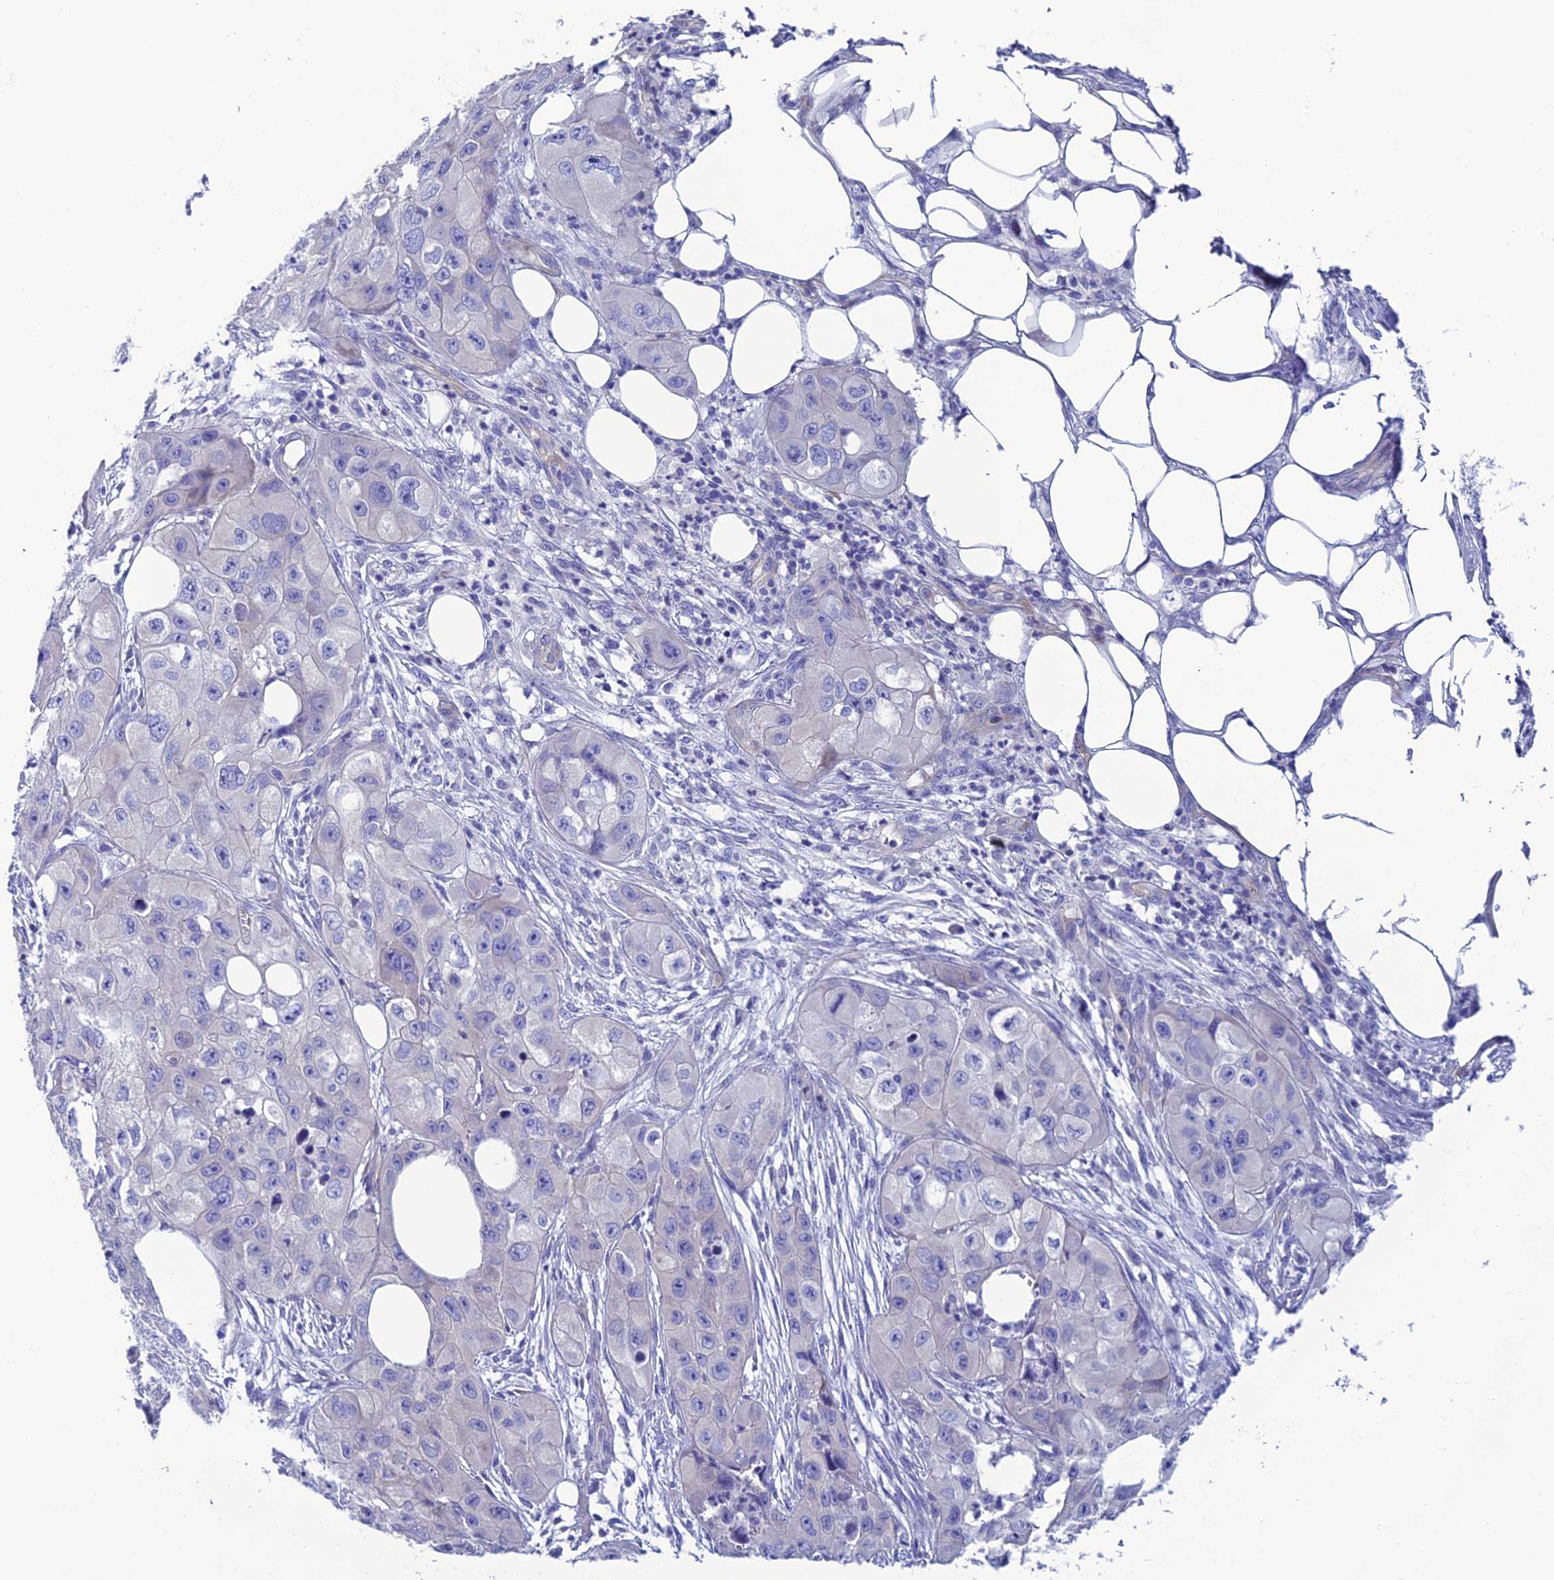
{"staining": {"intensity": "negative", "quantity": "none", "location": "none"}, "tissue": "skin cancer", "cell_type": "Tumor cells", "image_type": "cancer", "snomed": [{"axis": "morphology", "description": "Squamous cell carcinoma, NOS"}, {"axis": "topography", "description": "Skin"}, {"axis": "topography", "description": "Subcutis"}], "caption": "Tumor cells are negative for protein expression in human skin cancer (squamous cell carcinoma).", "gene": "PPFIA3", "patient": {"sex": "male", "age": 73}}